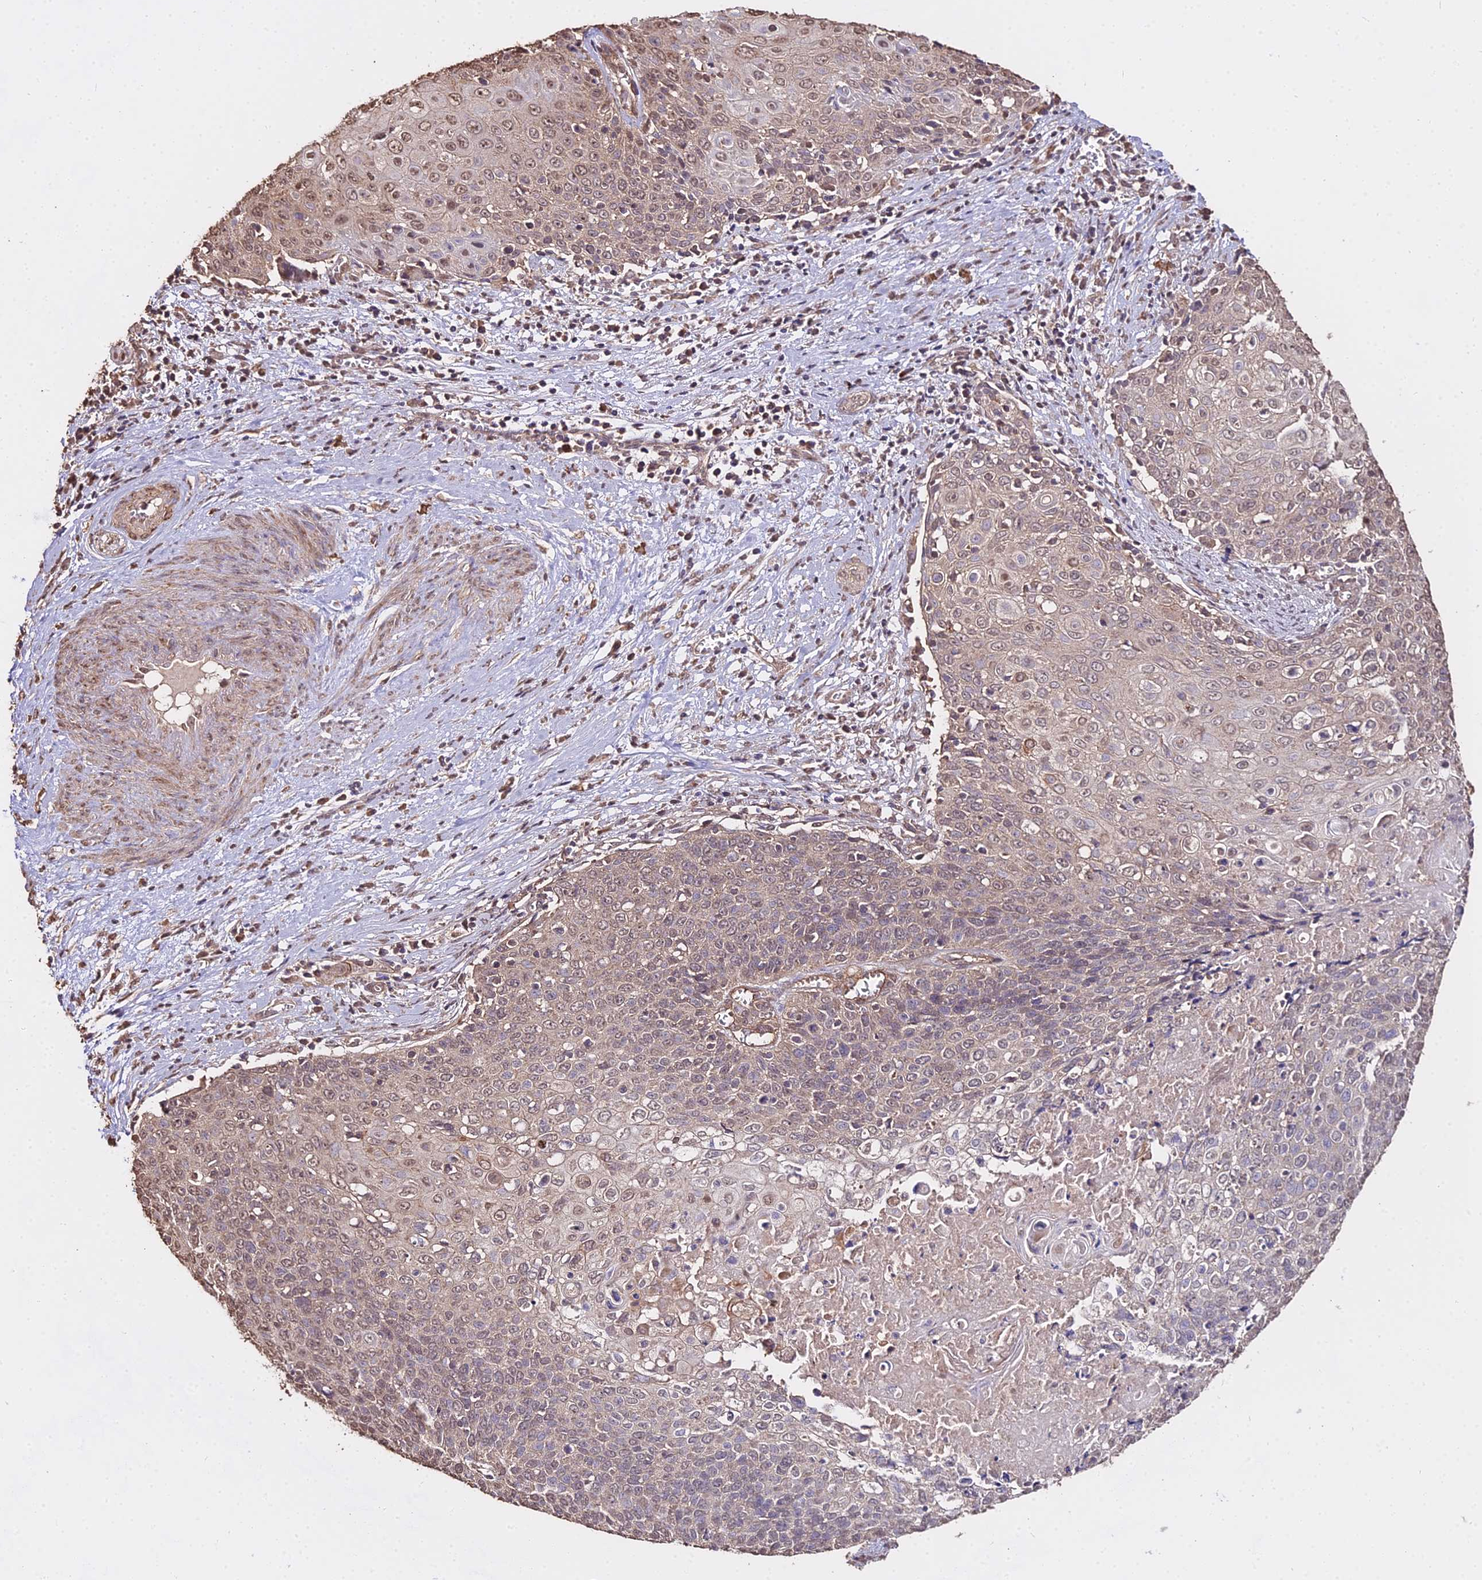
{"staining": {"intensity": "weak", "quantity": "25%-75%", "location": "nuclear"}, "tissue": "cervical cancer", "cell_type": "Tumor cells", "image_type": "cancer", "snomed": [{"axis": "morphology", "description": "Squamous cell carcinoma, NOS"}, {"axis": "topography", "description": "Cervix"}], "caption": "The histopathology image displays staining of cervical cancer (squamous cell carcinoma), revealing weak nuclear protein positivity (brown color) within tumor cells.", "gene": "METTL13", "patient": {"sex": "female", "age": 39}}